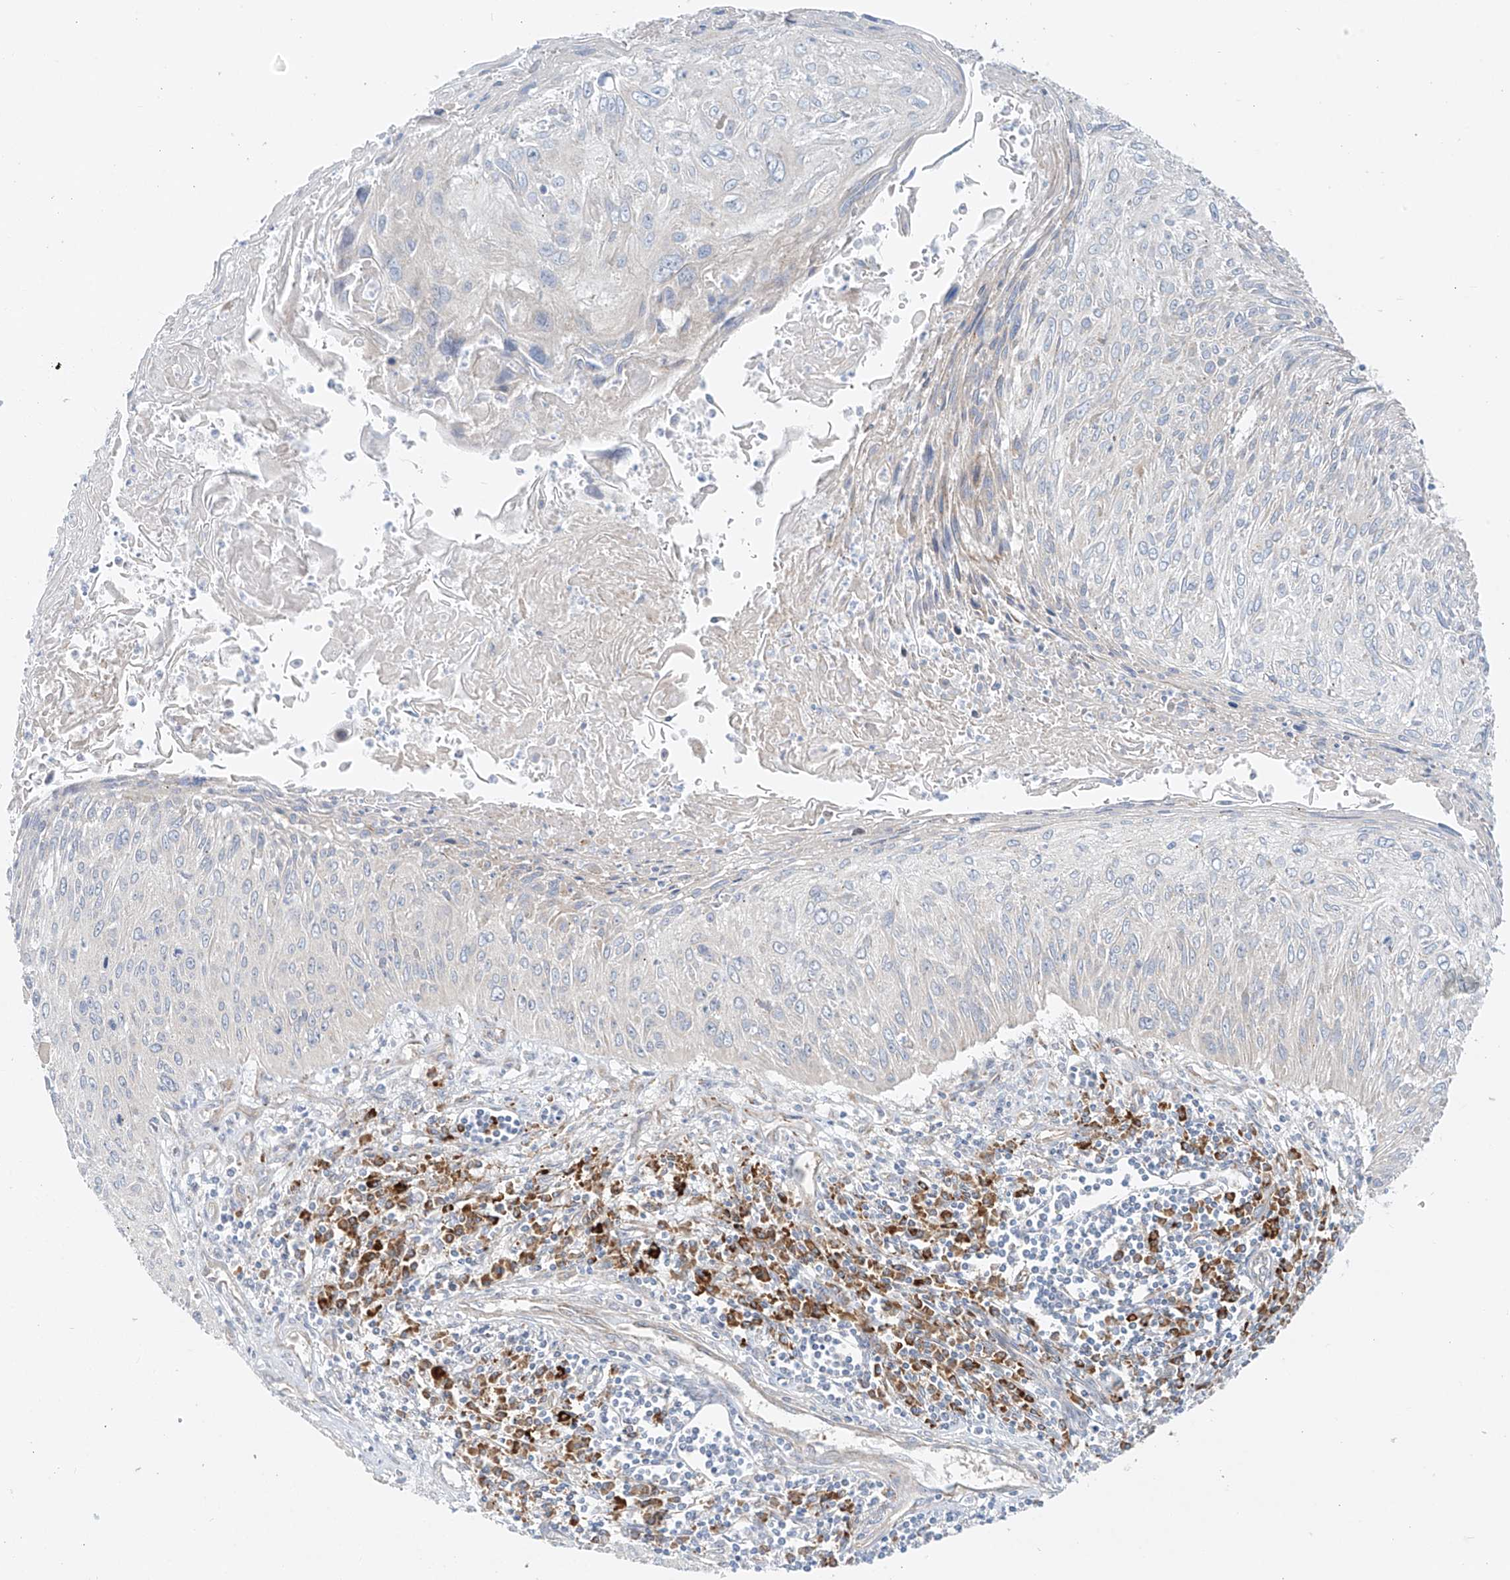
{"staining": {"intensity": "negative", "quantity": "none", "location": "none"}, "tissue": "cervical cancer", "cell_type": "Tumor cells", "image_type": "cancer", "snomed": [{"axis": "morphology", "description": "Squamous cell carcinoma, NOS"}, {"axis": "topography", "description": "Cervix"}], "caption": "IHC image of human squamous cell carcinoma (cervical) stained for a protein (brown), which reveals no positivity in tumor cells. (Stains: DAB immunohistochemistry with hematoxylin counter stain, Microscopy: brightfield microscopy at high magnification).", "gene": "EIPR1", "patient": {"sex": "female", "age": 51}}